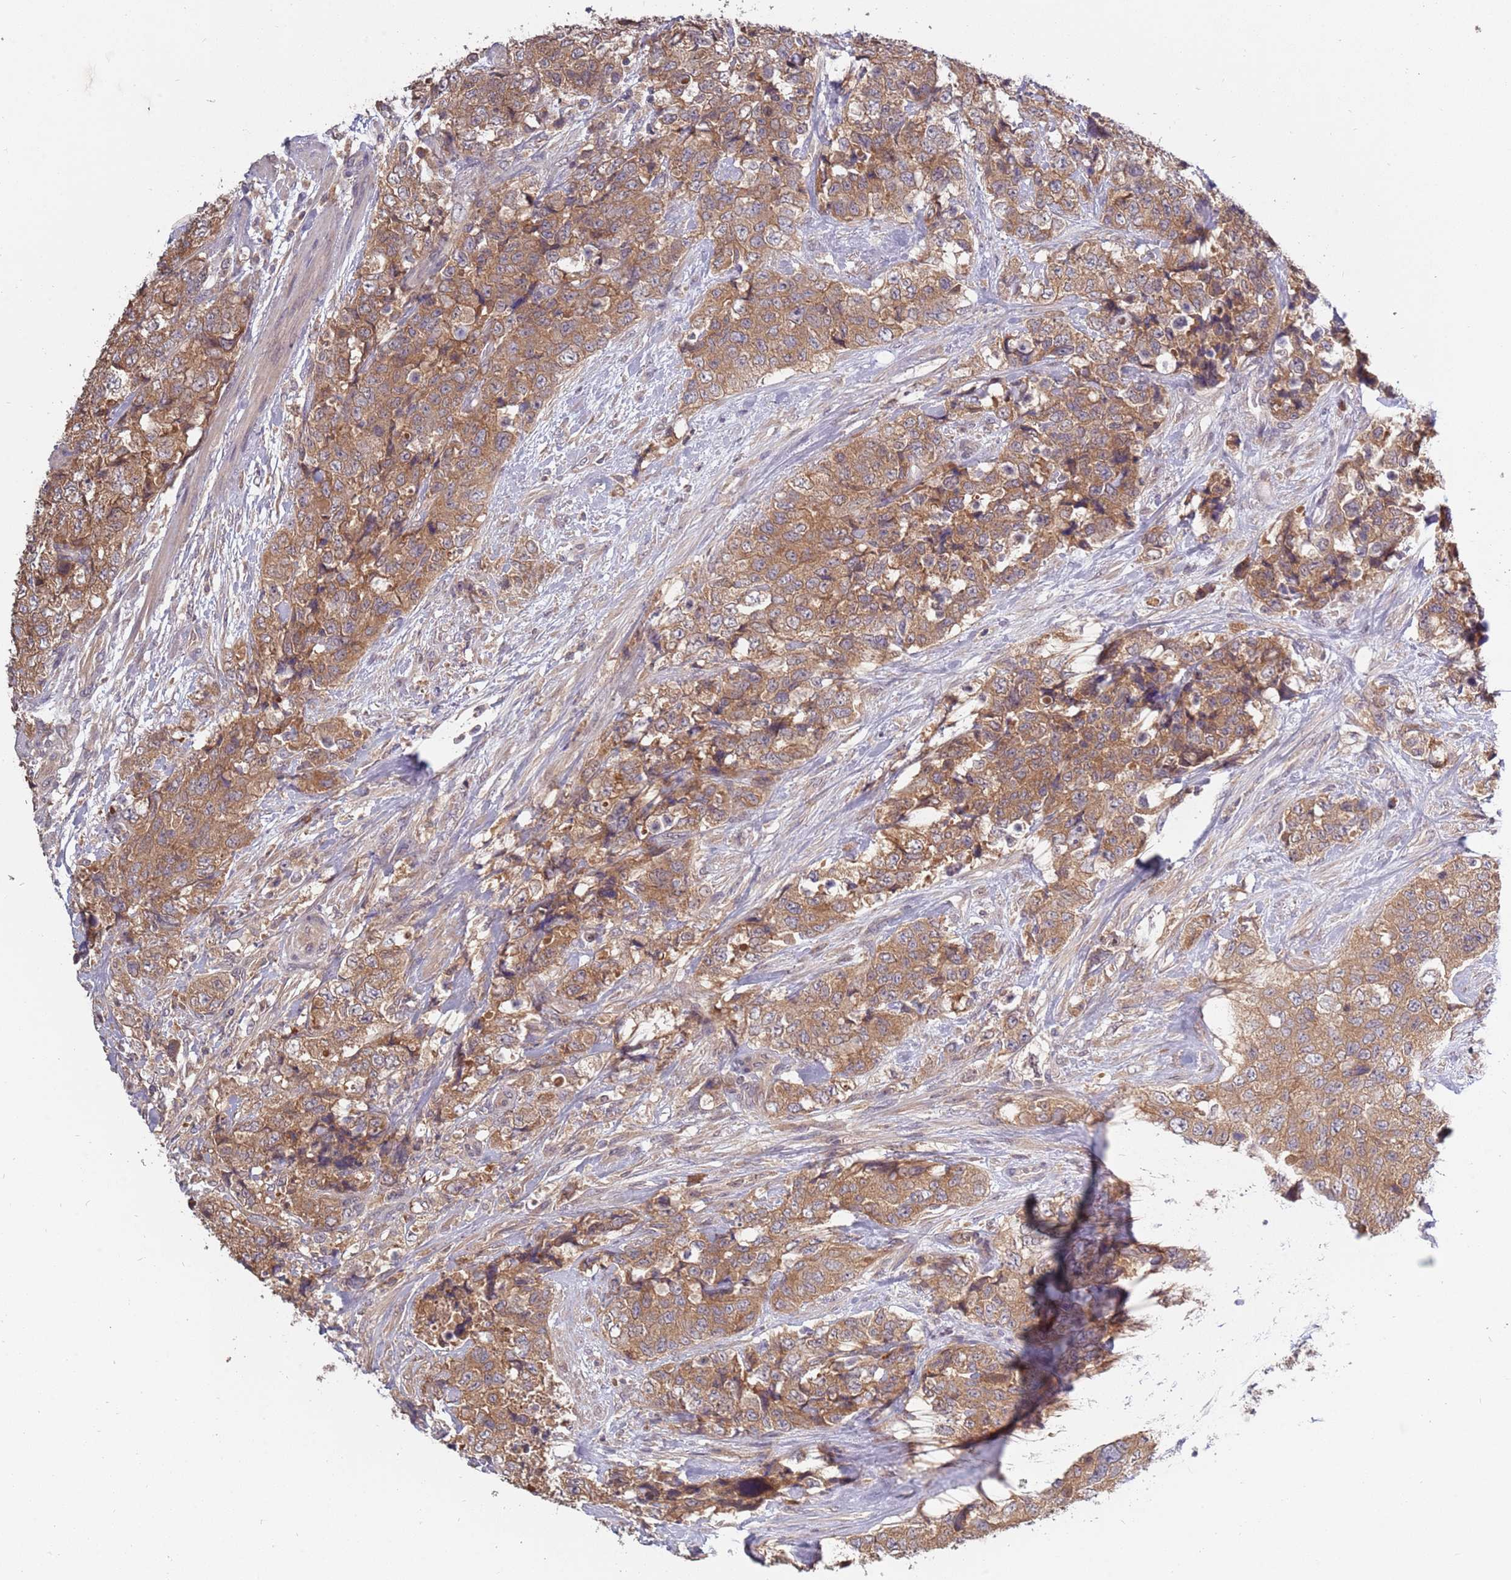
{"staining": {"intensity": "moderate", "quantity": ">75%", "location": "cytoplasmic/membranous"}, "tissue": "urothelial cancer", "cell_type": "Tumor cells", "image_type": "cancer", "snomed": [{"axis": "morphology", "description": "Urothelial carcinoma, High grade"}, {"axis": "topography", "description": "Urinary bladder"}], "caption": "A micrograph of human urothelial cancer stained for a protein reveals moderate cytoplasmic/membranous brown staining in tumor cells. Immunohistochemistry (ihc) stains the protein in brown and the nuclei are stained blue.", "gene": "USP32", "patient": {"sex": "female", "age": 78}}